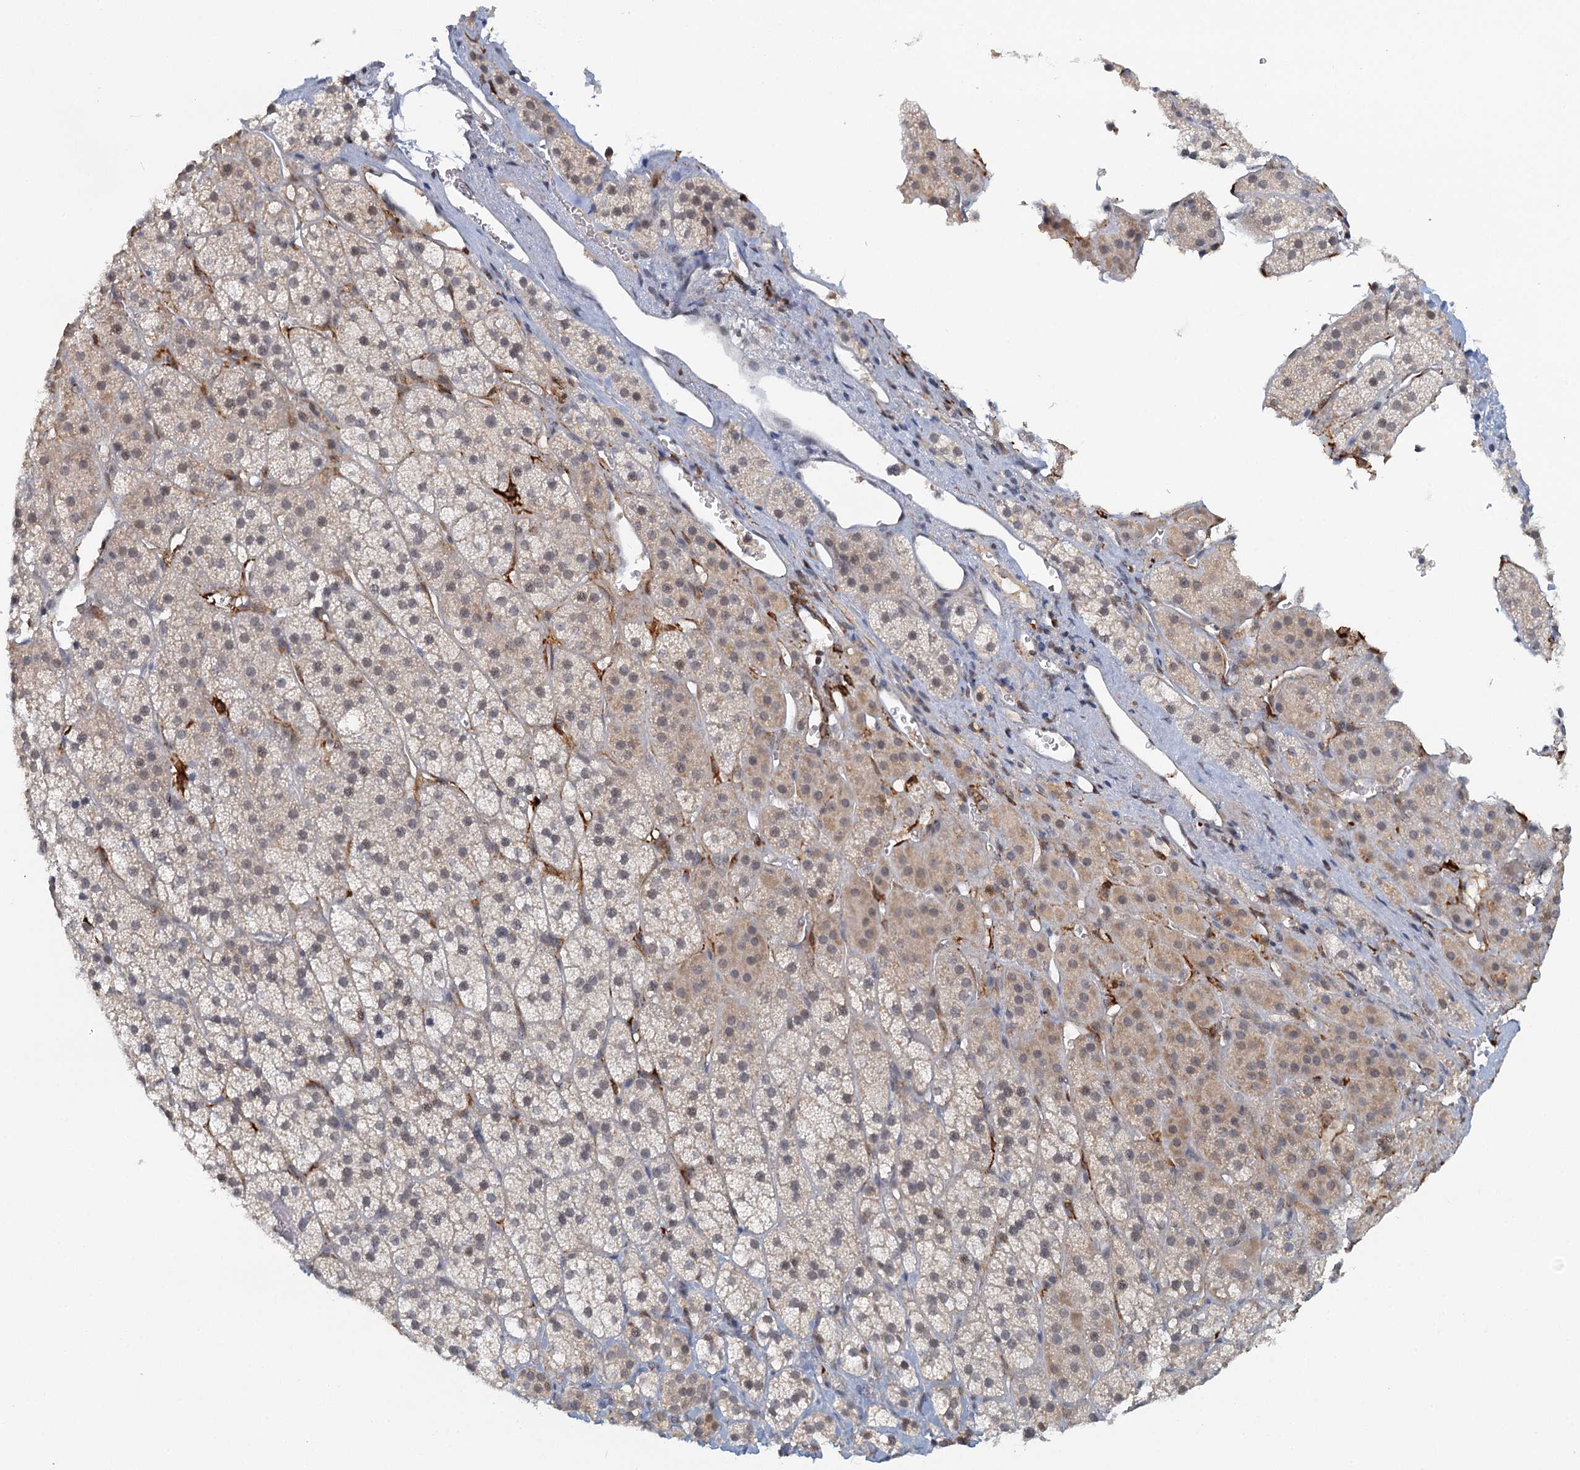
{"staining": {"intensity": "weak", "quantity": "25%-75%", "location": "cytoplasmic/membranous"}, "tissue": "adrenal gland", "cell_type": "Glandular cells", "image_type": "normal", "snomed": [{"axis": "morphology", "description": "Normal tissue, NOS"}, {"axis": "topography", "description": "Adrenal gland"}], "caption": "DAB immunohistochemical staining of benign adrenal gland displays weak cytoplasmic/membranous protein positivity in about 25%-75% of glandular cells. The protein of interest is stained brown, and the nuclei are stained in blue (DAB (3,3'-diaminobenzidine) IHC with brightfield microscopy, high magnification).", "gene": "GPATCH11", "patient": {"sex": "female", "age": 44}}